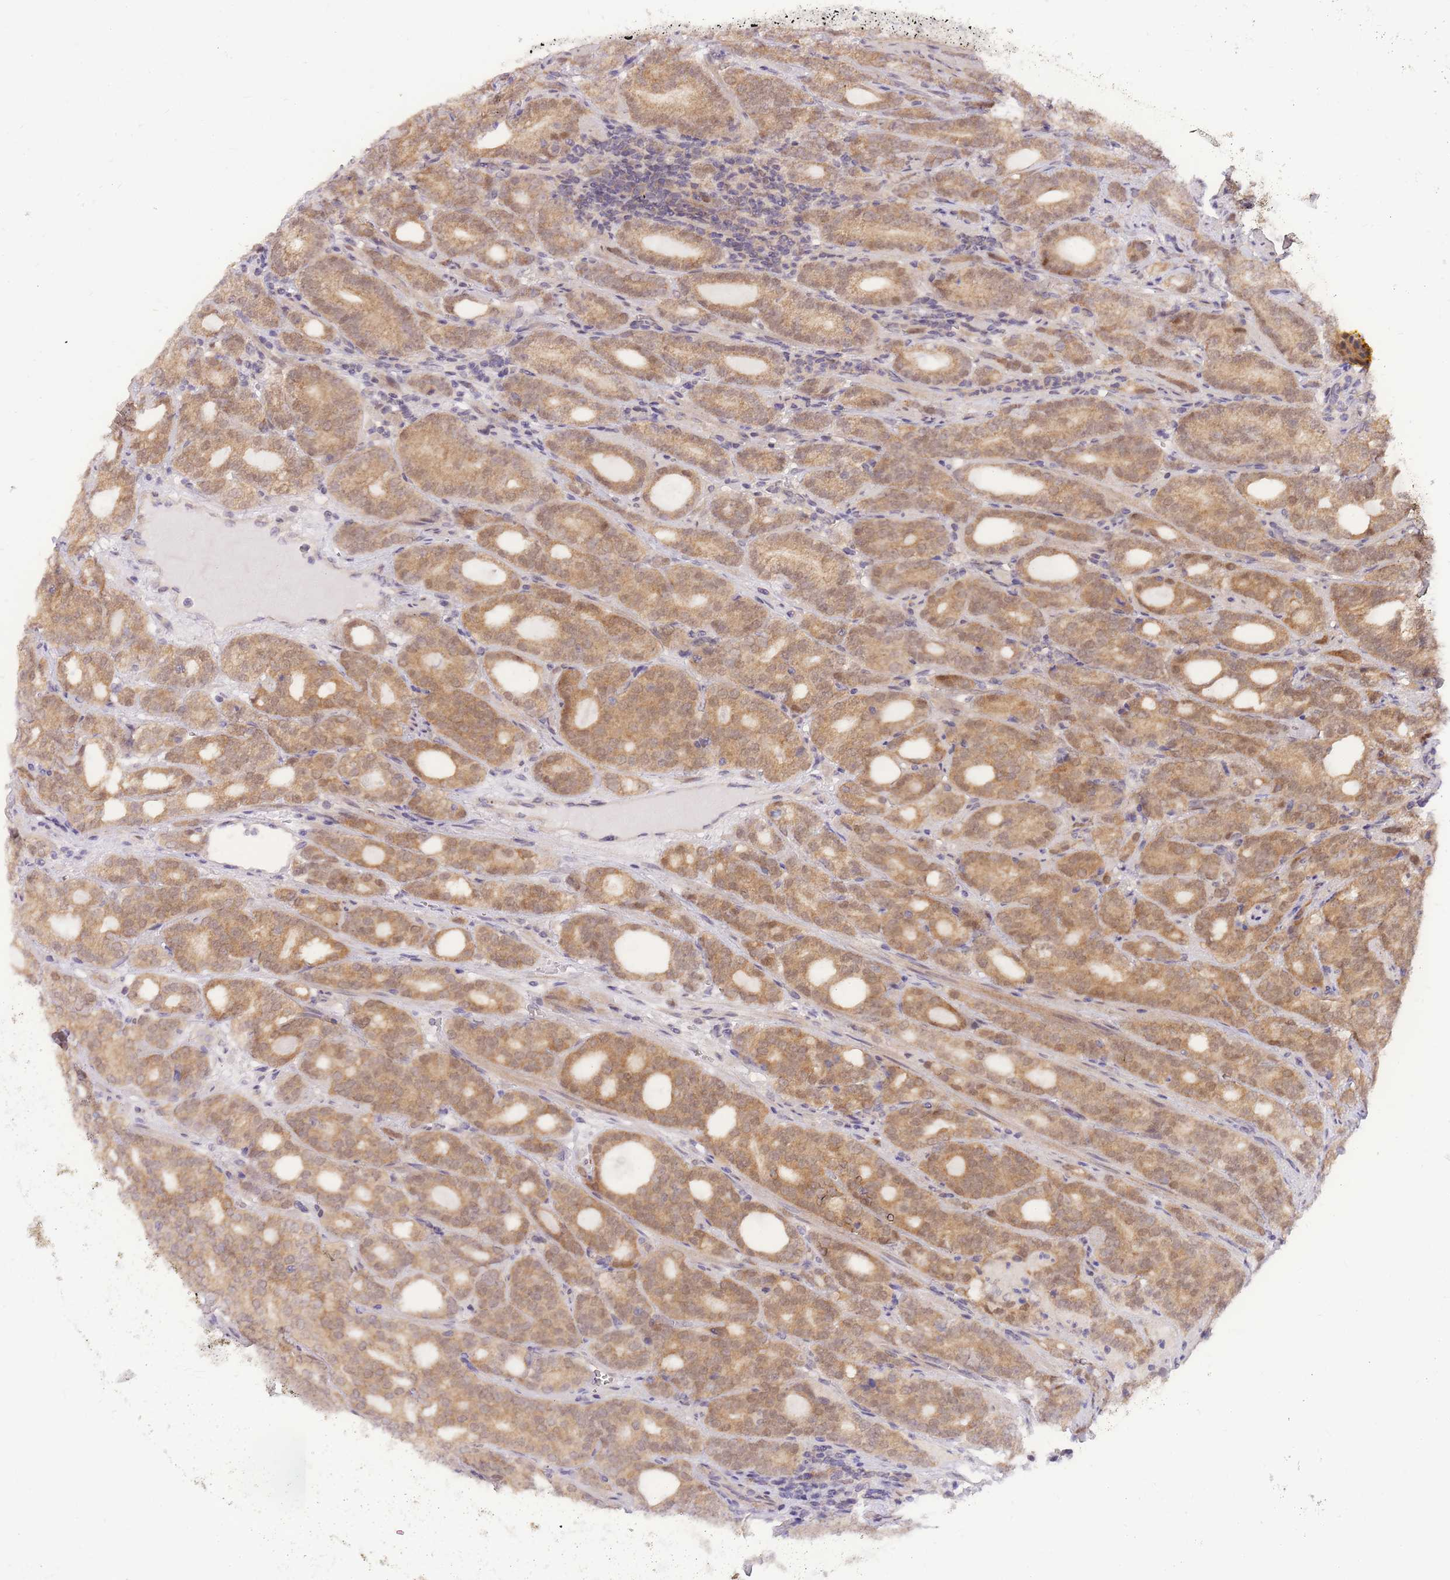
{"staining": {"intensity": "moderate", "quantity": ">75%", "location": "cytoplasmic/membranous,nuclear"}, "tissue": "prostate cancer", "cell_type": "Tumor cells", "image_type": "cancer", "snomed": [{"axis": "morphology", "description": "Adenocarcinoma, High grade"}, {"axis": "topography", "description": "Prostate"}], "caption": "Immunohistochemistry photomicrograph of human adenocarcinoma (high-grade) (prostate) stained for a protein (brown), which reveals medium levels of moderate cytoplasmic/membranous and nuclear staining in approximately >75% of tumor cells.", "gene": "MINDY2", "patient": {"sex": "male", "age": 64}}